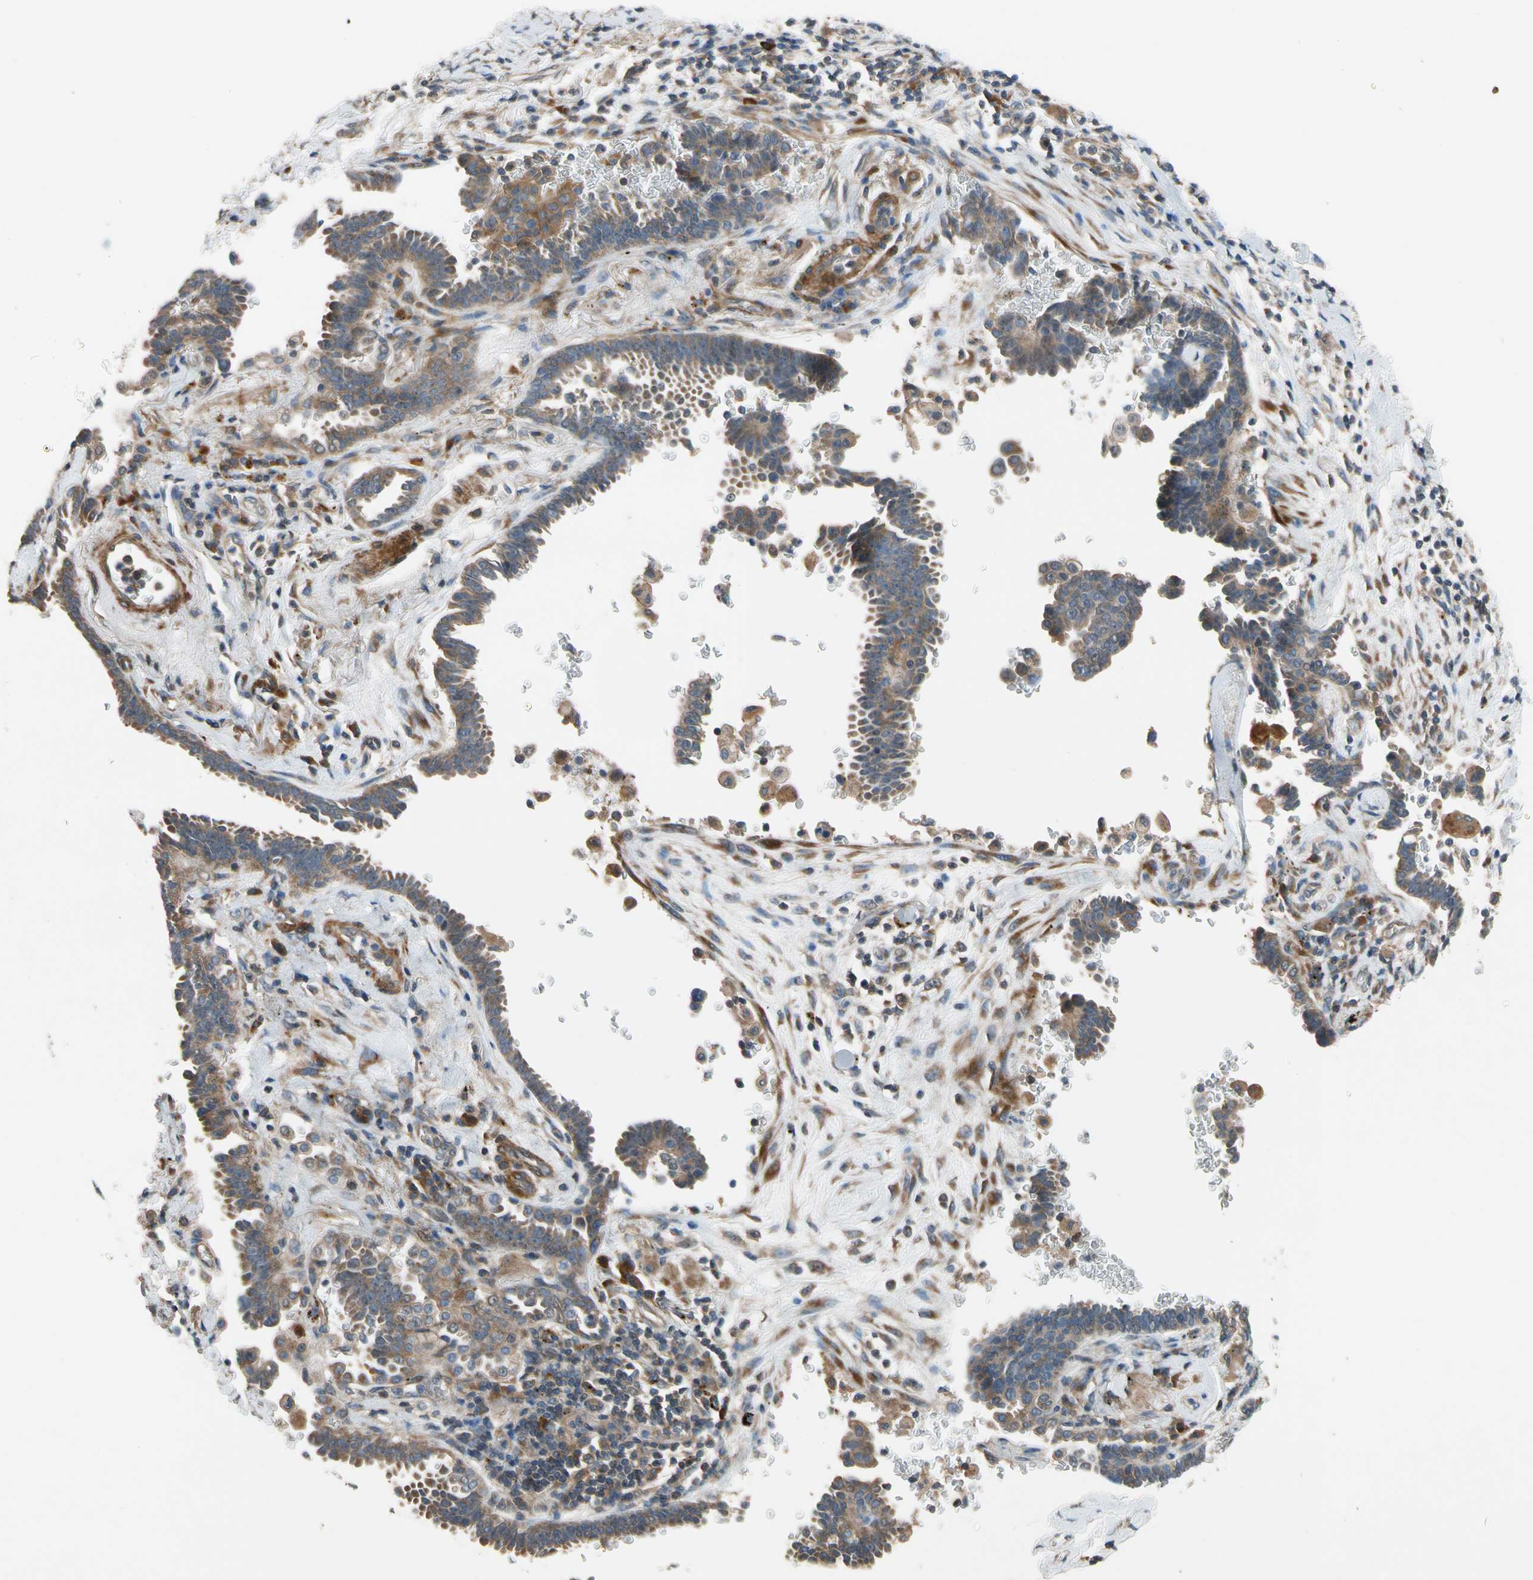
{"staining": {"intensity": "moderate", "quantity": ">75%", "location": "cytoplasmic/membranous"}, "tissue": "lung cancer", "cell_type": "Tumor cells", "image_type": "cancer", "snomed": [{"axis": "morphology", "description": "Adenocarcinoma, NOS"}, {"axis": "topography", "description": "Lung"}], "caption": "The immunohistochemical stain highlights moderate cytoplasmic/membranous positivity in tumor cells of lung cancer tissue.", "gene": "MST1R", "patient": {"sex": "female", "age": 64}}